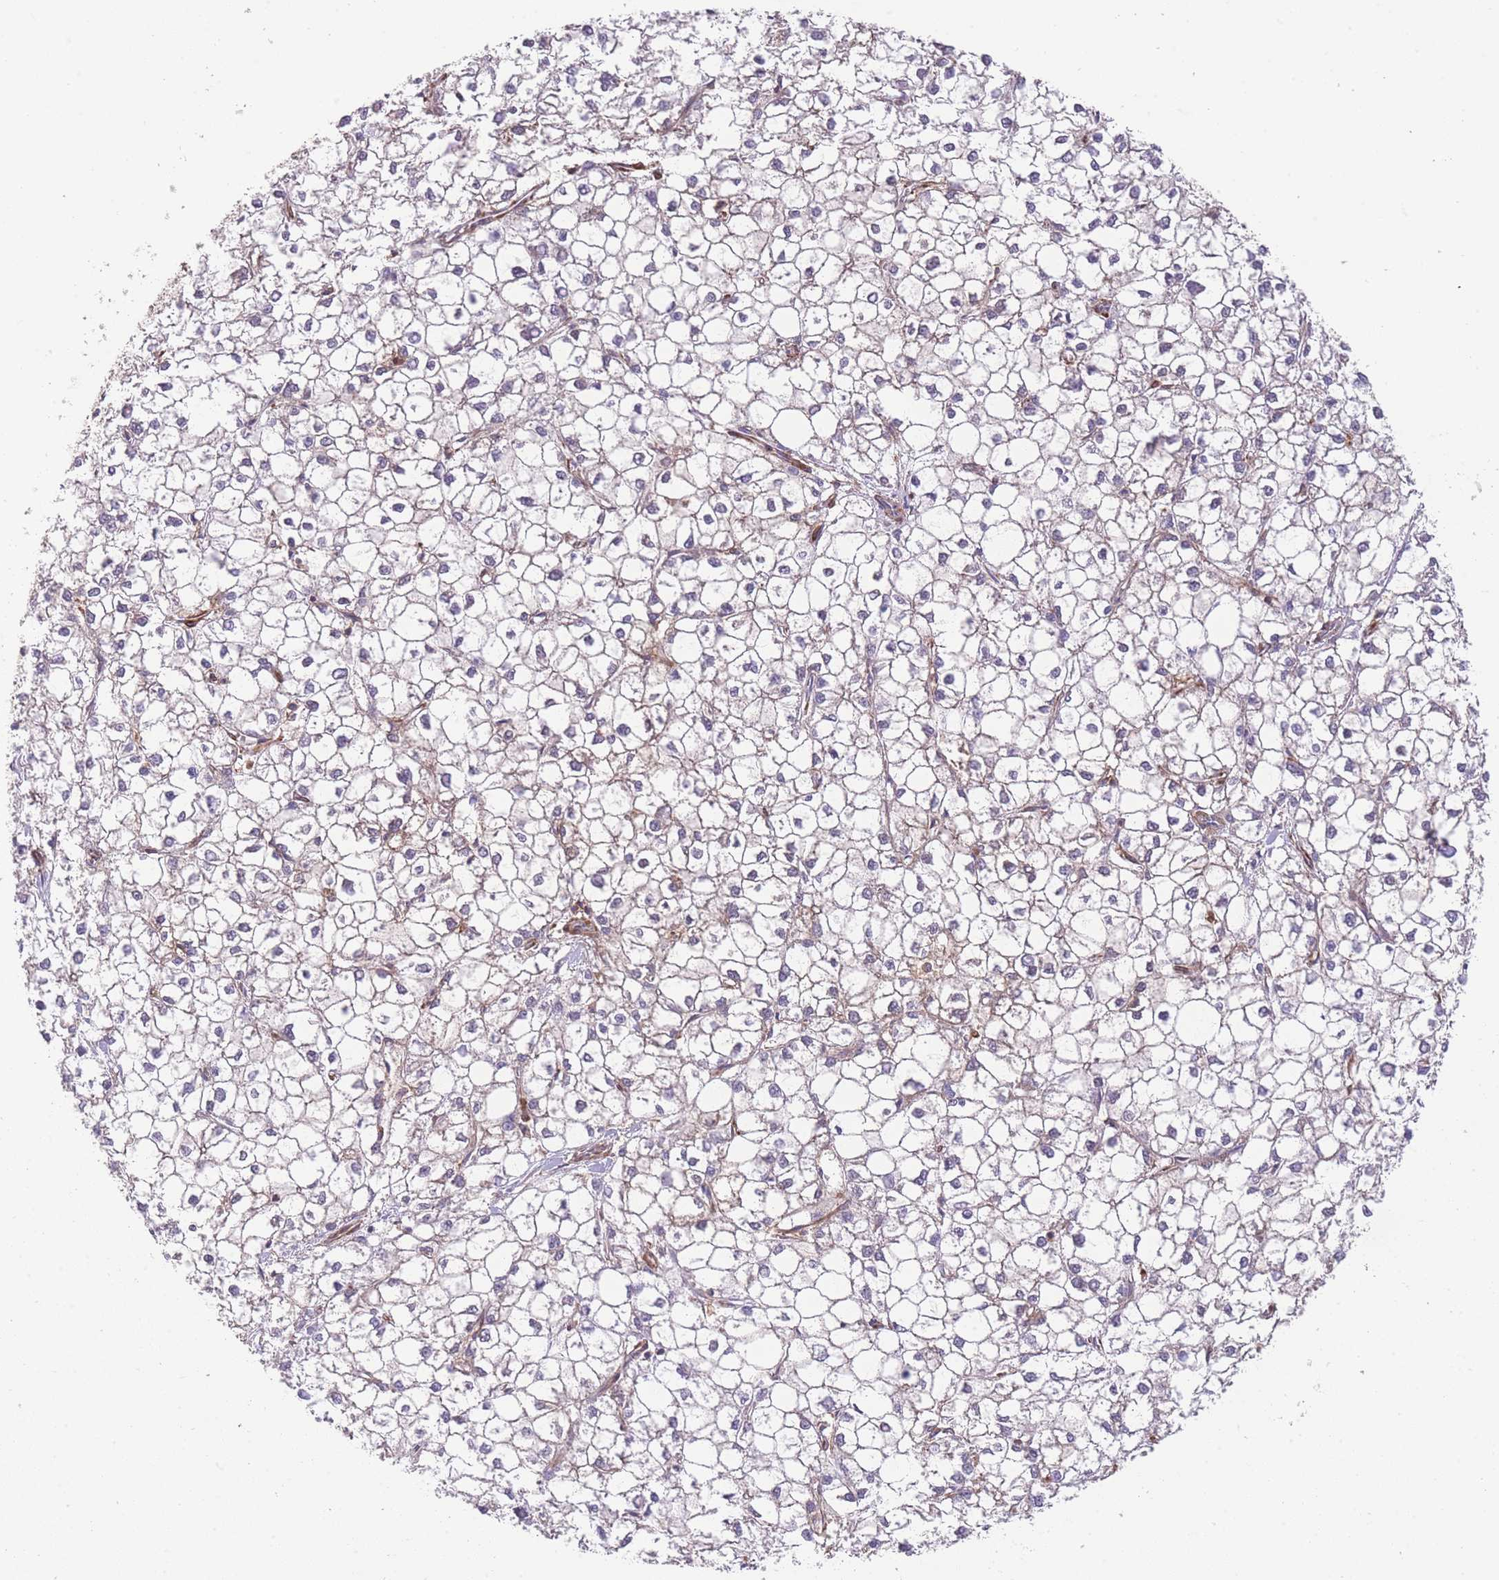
{"staining": {"intensity": "negative", "quantity": "none", "location": "none"}, "tissue": "liver cancer", "cell_type": "Tumor cells", "image_type": "cancer", "snomed": [{"axis": "morphology", "description": "Carcinoma, Hepatocellular, NOS"}, {"axis": "topography", "description": "Liver"}], "caption": "Tumor cells show no significant staining in liver cancer. The staining is performed using DAB brown chromogen with nuclei counter-stained in using hematoxylin.", "gene": "PRKAR1A", "patient": {"sex": "female", "age": 43}}